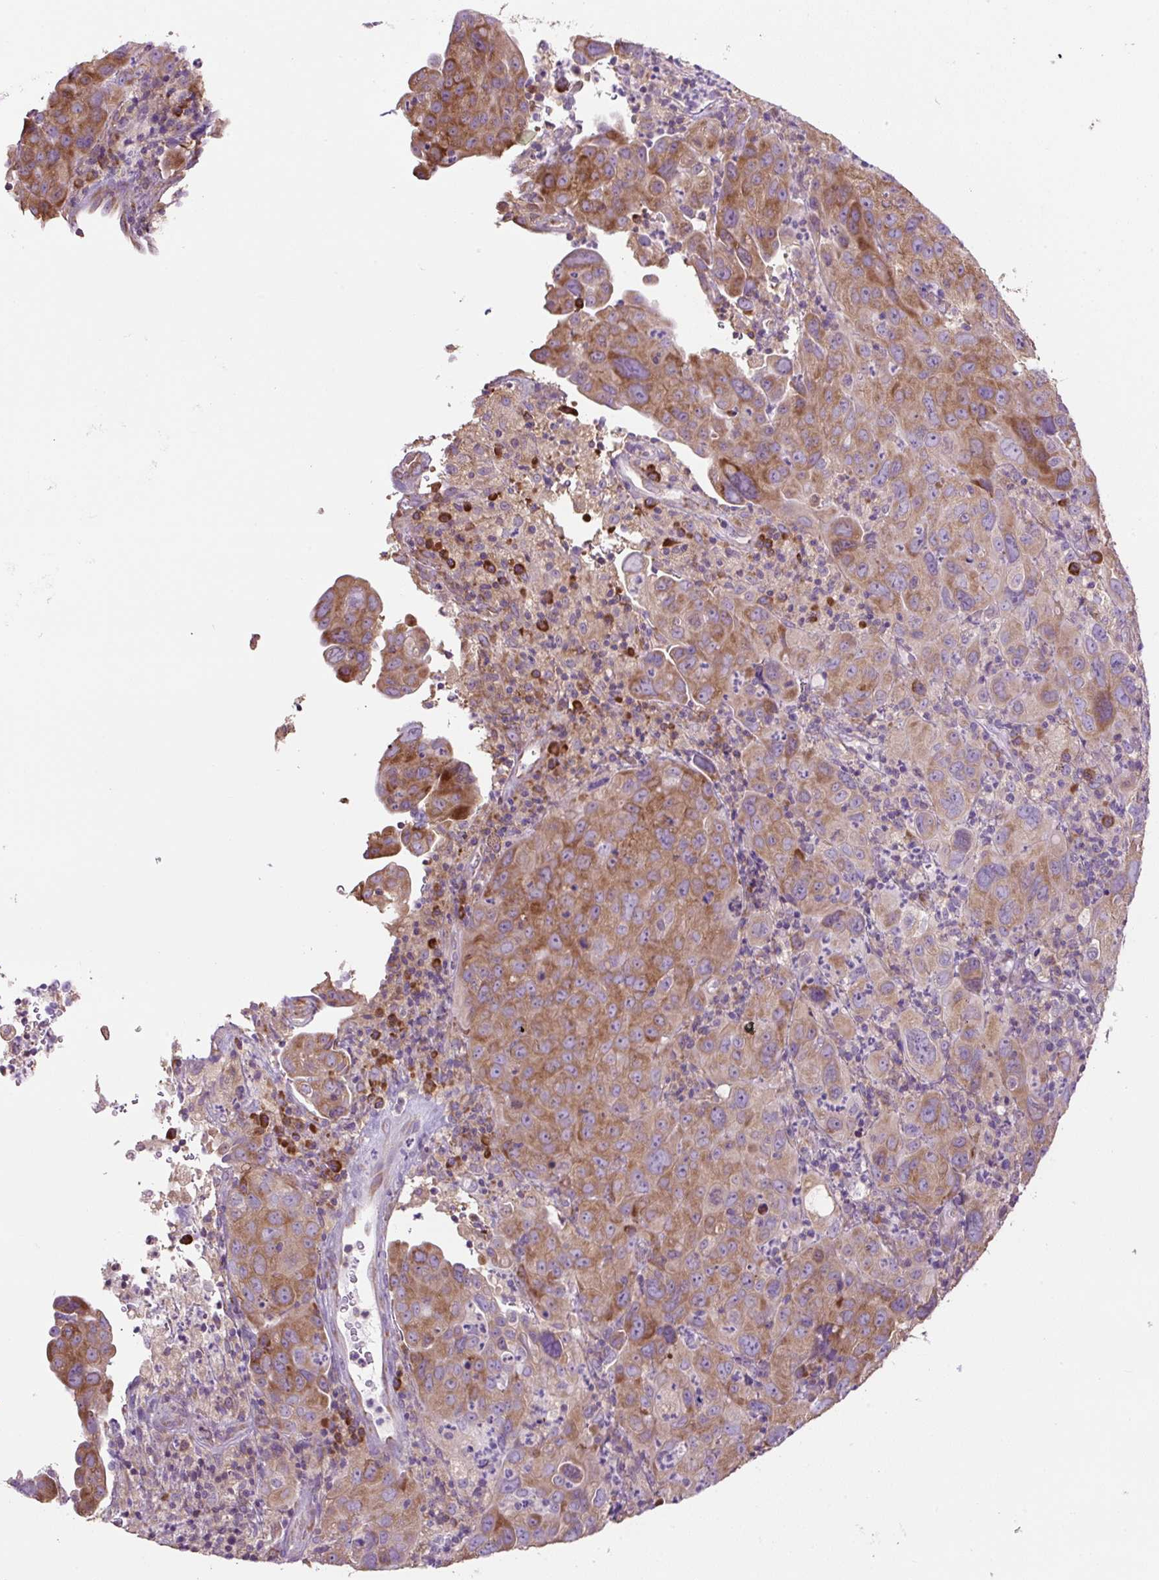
{"staining": {"intensity": "moderate", "quantity": ">75%", "location": "cytoplasmic/membranous"}, "tissue": "cervical cancer", "cell_type": "Tumor cells", "image_type": "cancer", "snomed": [{"axis": "morphology", "description": "Squamous cell carcinoma, NOS"}, {"axis": "topography", "description": "Cervix"}], "caption": "DAB immunohistochemical staining of squamous cell carcinoma (cervical) shows moderate cytoplasmic/membranous protein expression in about >75% of tumor cells.", "gene": "RPS23", "patient": {"sex": "female", "age": 44}}